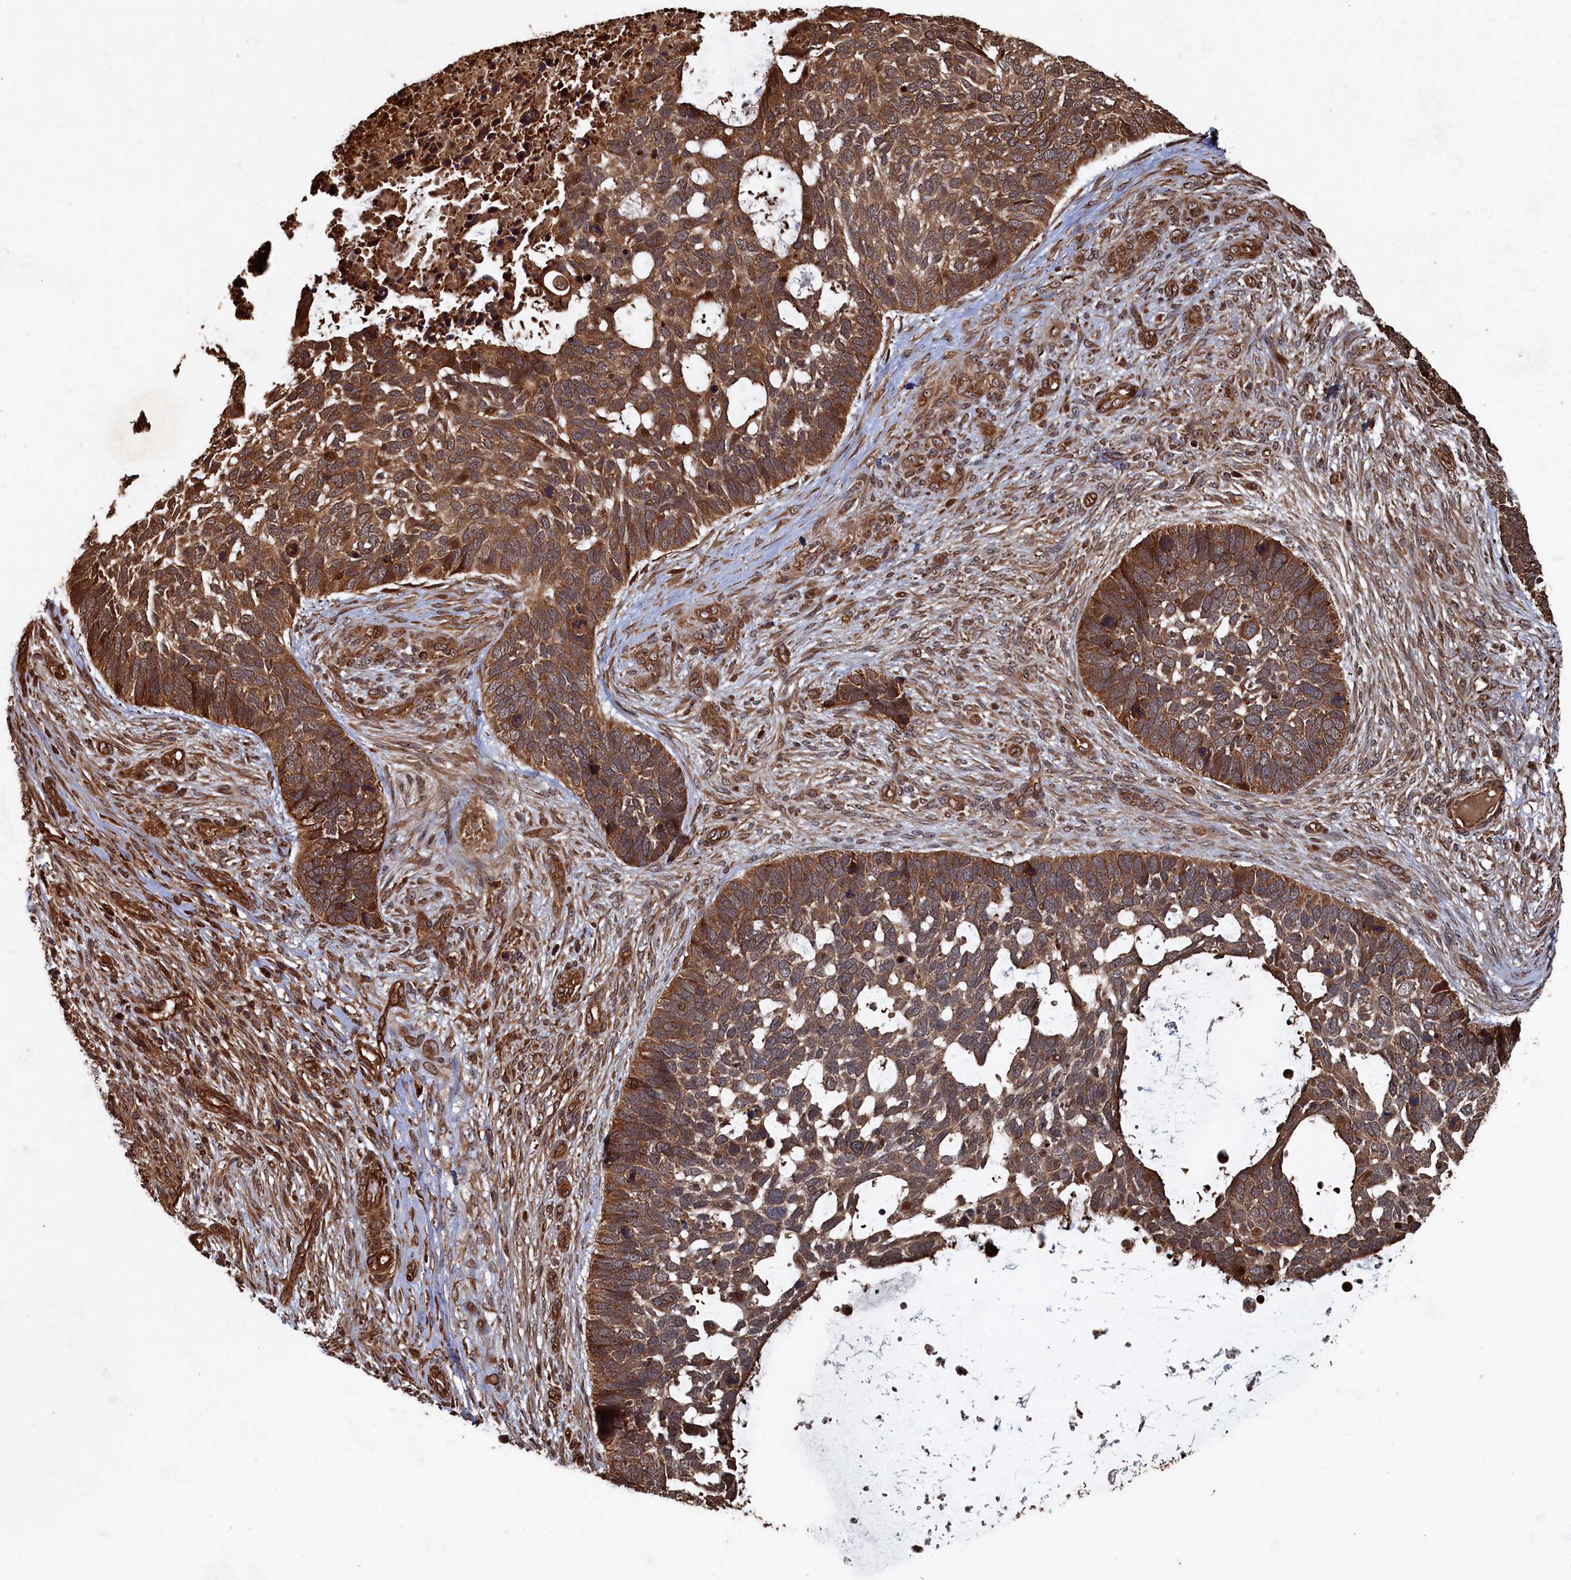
{"staining": {"intensity": "moderate", "quantity": ">75%", "location": "cytoplasmic/membranous,nuclear"}, "tissue": "skin cancer", "cell_type": "Tumor cells", "image_type": "cancer", "snomed": [{"axis": "morphology", "description": "Basal cell carcinoma"}, {"axis": "topography", "description": "Skin"}], "caption": "DAB immunohistochemical staining of skin basal cell carcinoma reveals moderate cytoplasmic/membranous and nuclear protein staining in approximately >75% of tumor cells. (DAB (3,3'-diaminobenzidine) IHC, brown staining for protein, blue staining for nuclei).", "gene": "PIGN", "patient": {"sex": "male", "age": 88}}